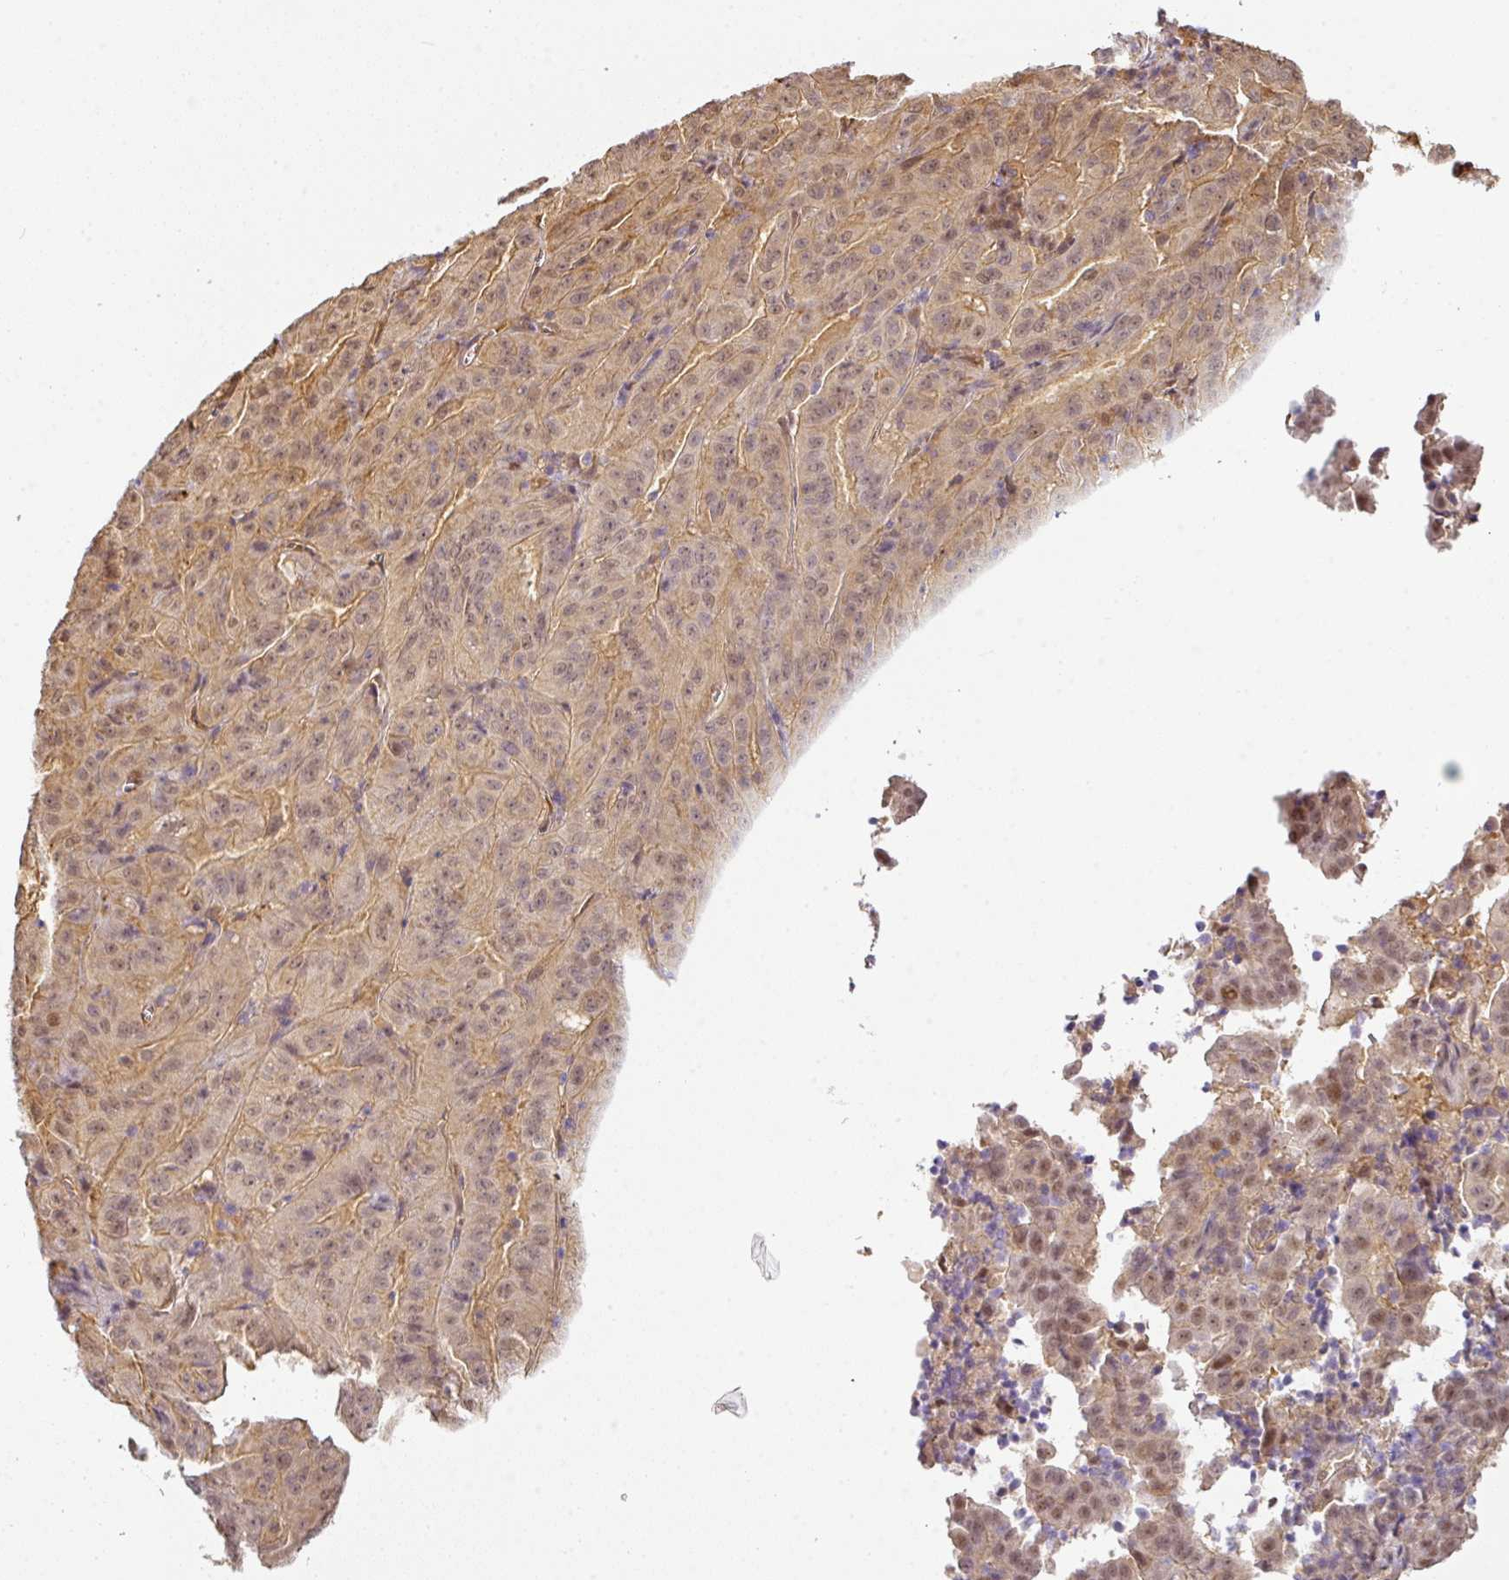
{"staining": {"intensity": "moderate", "quantity": "25%-75%", "location": "cytoplasmic/membranous,nuclear"}, "tissue": "pancreatic cancer", "cell_type": "Tumor cells", "image_type": "cancer", "snomed": [{"axis": "morphology", "description": "Adenocarcinoma, NOS"}, {"axis": "topography", "description": "Pancreas"}], "caption": "The immunohistochemical stain highlights moderate cytoplasmic/membranous and nuclear staining in tumor cells of pancreatic cancer (adenocarcinoma) tissue. Using DAB (3,3'-diaminobenzidine) (brown) and hematoxylin (blue) stains, captured at high magnification using brightfield microscopy.", "gene": "ANKRD18A", "patient": {"sex": "male", "age": 63}}